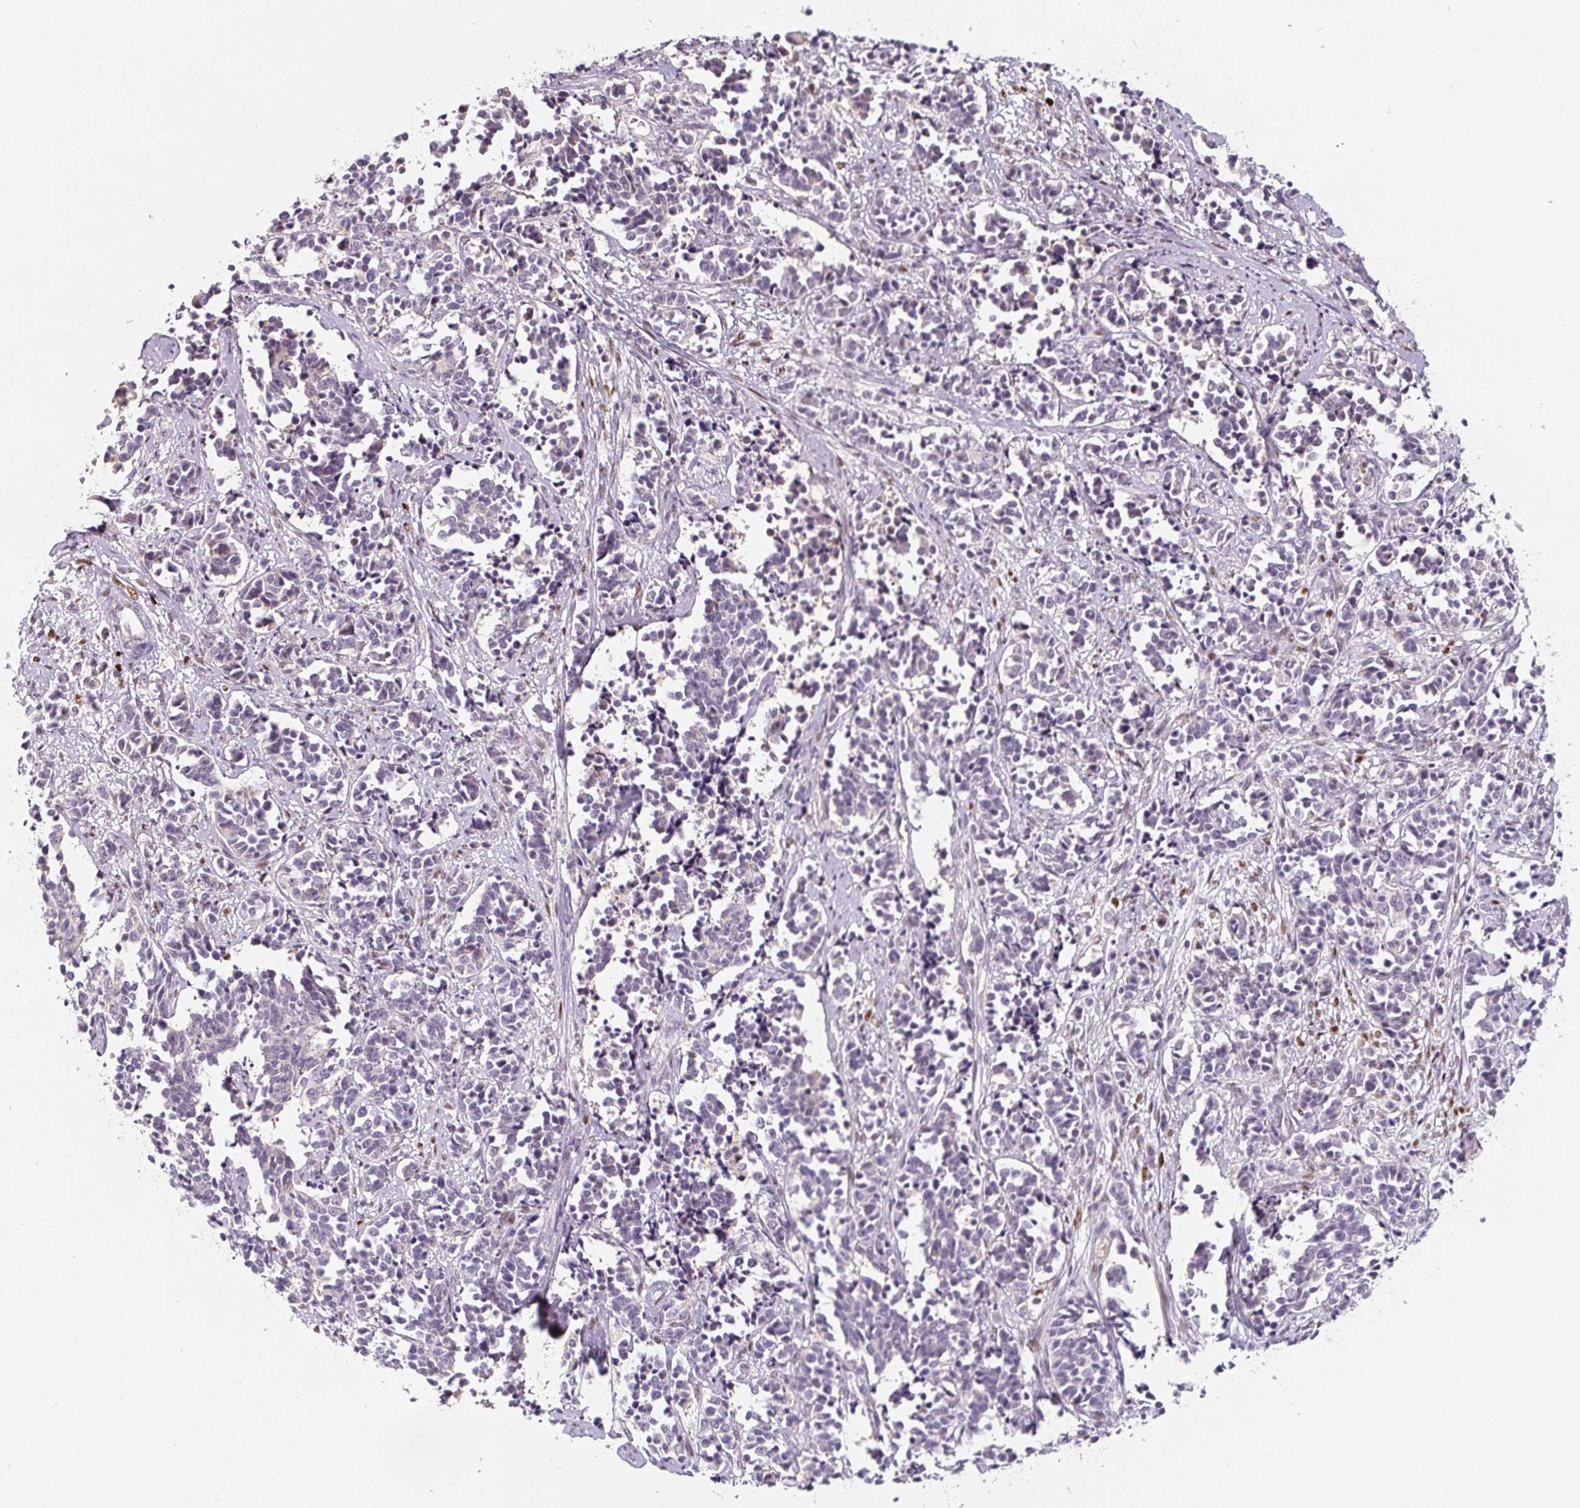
{"staining": {"intensity": "negative", "quantity": "none", "location": "none"}, "tissue": "cervical cancer", "cell_type": "Tumor cells", "image_type": "cancer", "snomed": [{"axis": "morphology", "description": "Normal tissue, NOS"}, {"axis": "morphology", "description": "Squamous cell carcinoma, NOS"}, {"axis": "topography", "description": "Cervix"}], "caption": "Histopathology image shows no significant protein staining in tumor cells of cervical cancer (squamous cell carcinoma). Brightfield microscopy of immunohistochemistry (IHC) stained with DAB (3,3'-diaminobenzidine) (brown) and hematoxylin (blue), captured at high magnification.", "gene": "PWWP3B", "patient": {"sex": "female", "age": 35}}